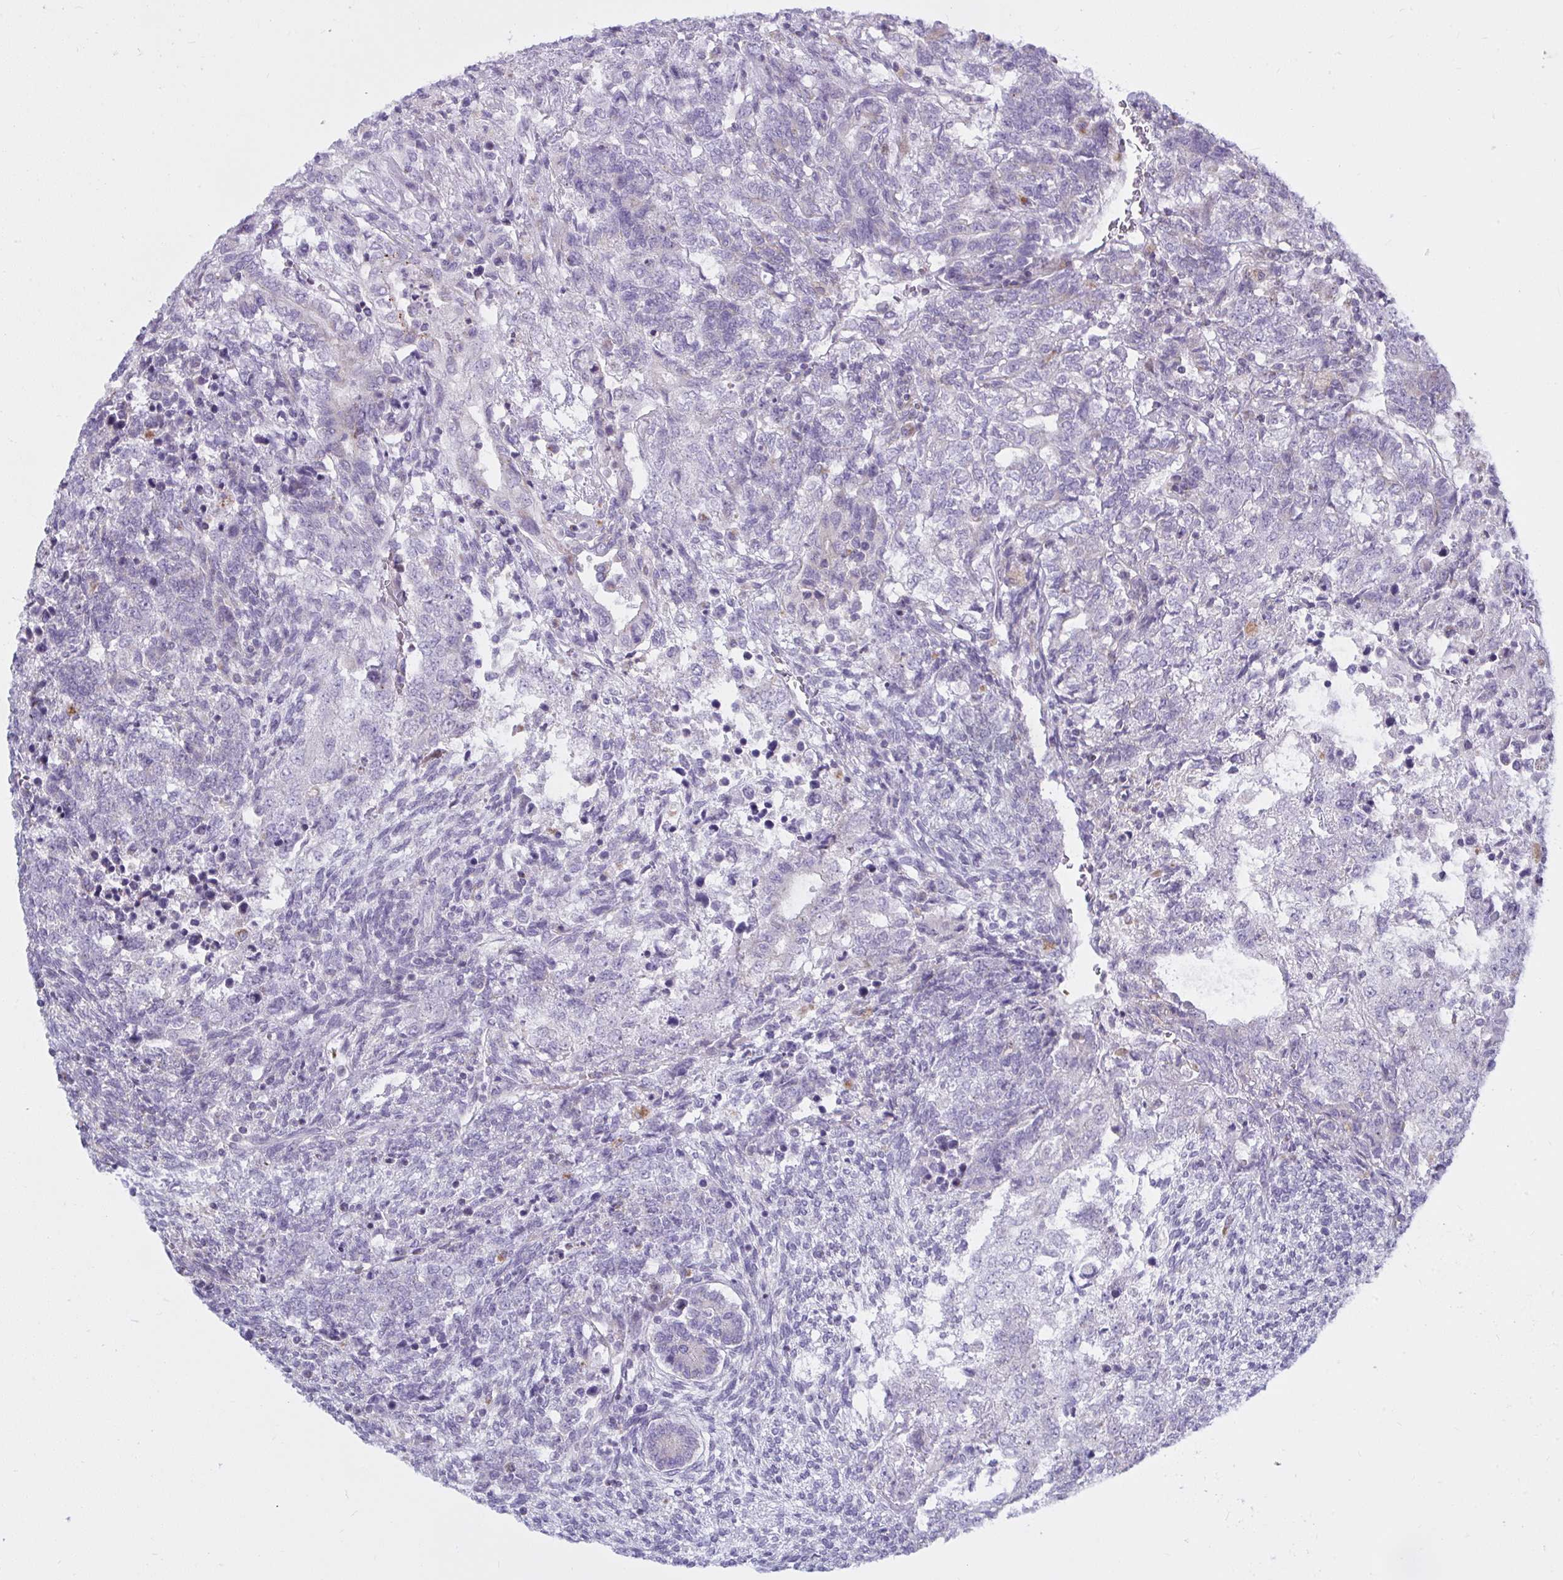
{"staining": {"intensity": "negative", "quantity": "none", "location": "none"}, "tissue": "testis cancer", "cell_type": "Tumor cells", "image_type": "cancer", "snomed": [{"axis": "morphology", "description": "Carcinoma, Embryonal, NOS"}, {"axis": "topography", "description": "Testis"}], "caption": "IHC micrograph of neoplastic tissue: testis cancer stained with DAB (3,3'-diaminobenzidine) displays no significant protein staining in tumor cells.", "gene": "ATG9A", "patient": {"sex": "male", "age": 23}}